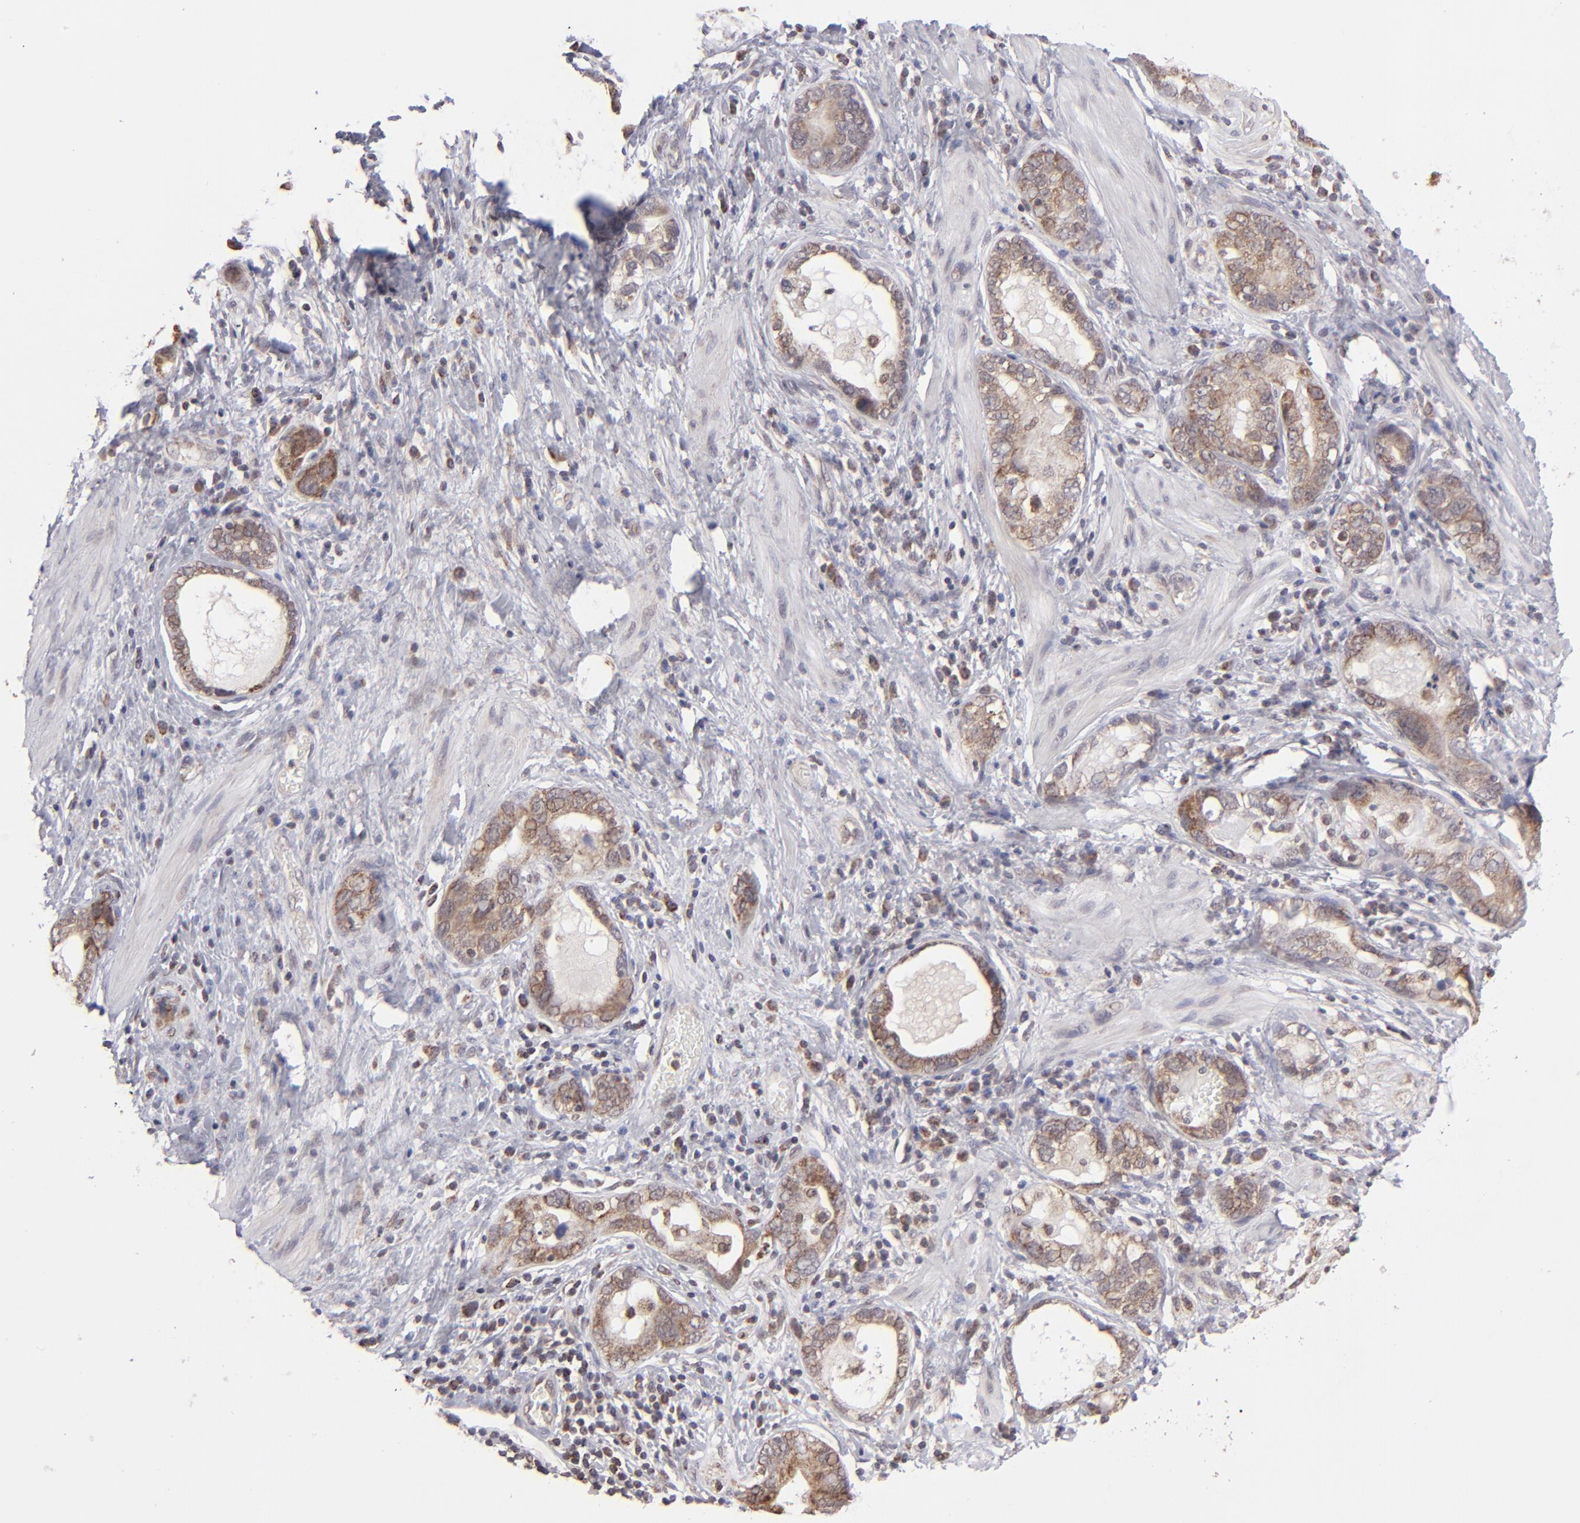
{"staining": {"intensity": "weak", "quantity": ">75%", "location": "cytoplasmic/membranous"}, "tissue": "stomach cancer", "cell_type": "Tumor cells", "image_type": "cancer", "snomed": [{"axis": "morphology", "description": "Adenocarcinoma, NOS"}, {"axis": "topography", "description": "Stomach, lower"}], "caption": "This is a histology image of immunohistochemistry (IHC) staining of stomach cancer, which shows weak expression in the cytoplasmic/membranous of tumor cells.", "gene": "SLC15A1", "patient": {"sex": "female", "age": 93}}